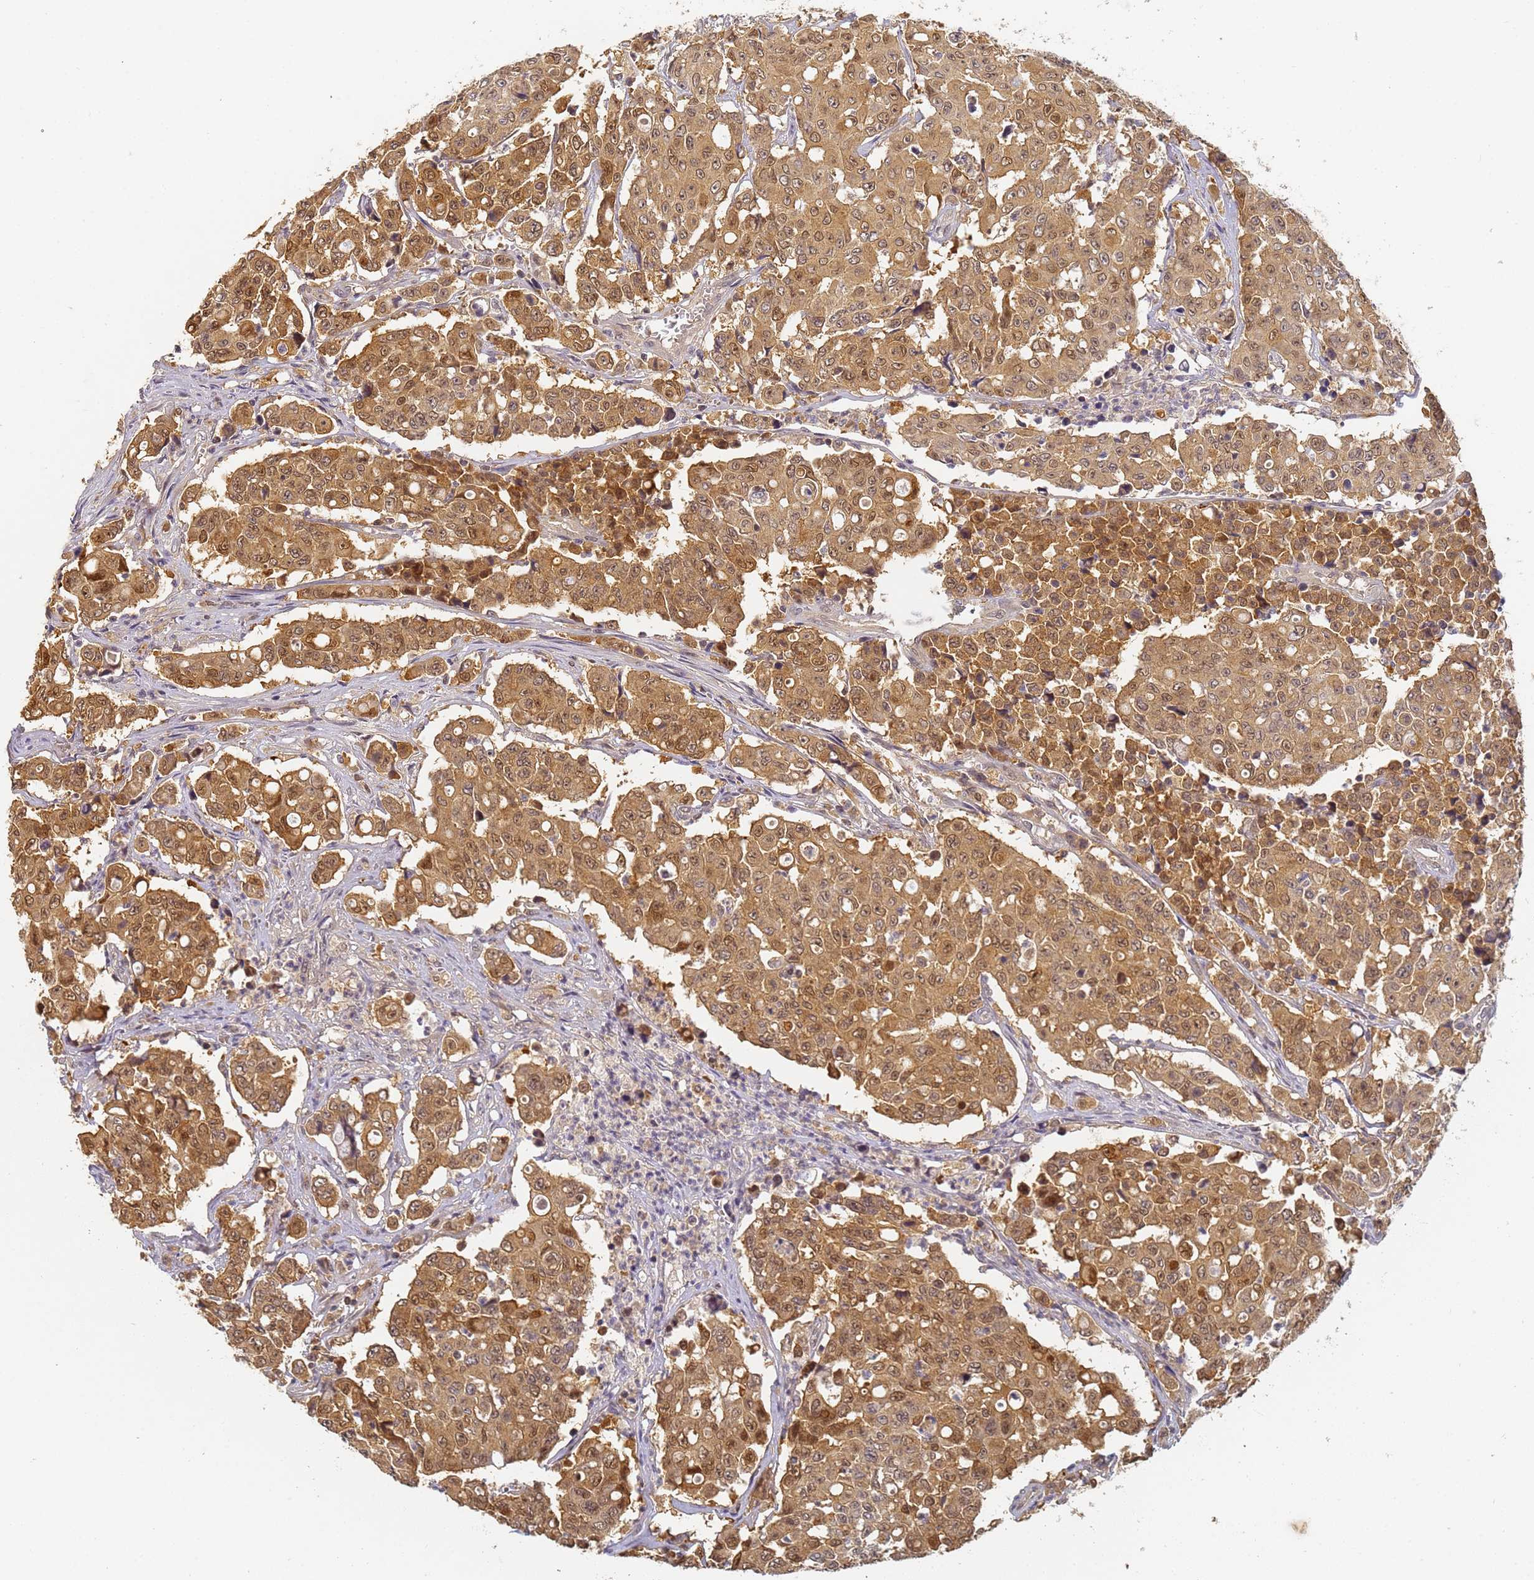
{"staining": {"intensity": "moderate", "quantity": ">75%", "location": "cytoplasmic/membranous,nuclear"}, "tissue": "colorectal cancer", "cell_type": "Tumor cells", "image_type": "cancer", "snomed": [{"axis": "morphology", "description": "Adenocarcinoma, NOS"}, {"axis": "topography", "description": "Colon"}], "caption": "Immunohistochemical staining of colorectal cancer (adenocarcinoma) reveals medium levels of moderate cytoplasmic/membranous and nuclear protein expression in about >75% of tumor cells. (DAB IHC with brightfield microscopy, high magnification).", "gene": "HMCES", "patient": {"sex": "male", "age": 51}}